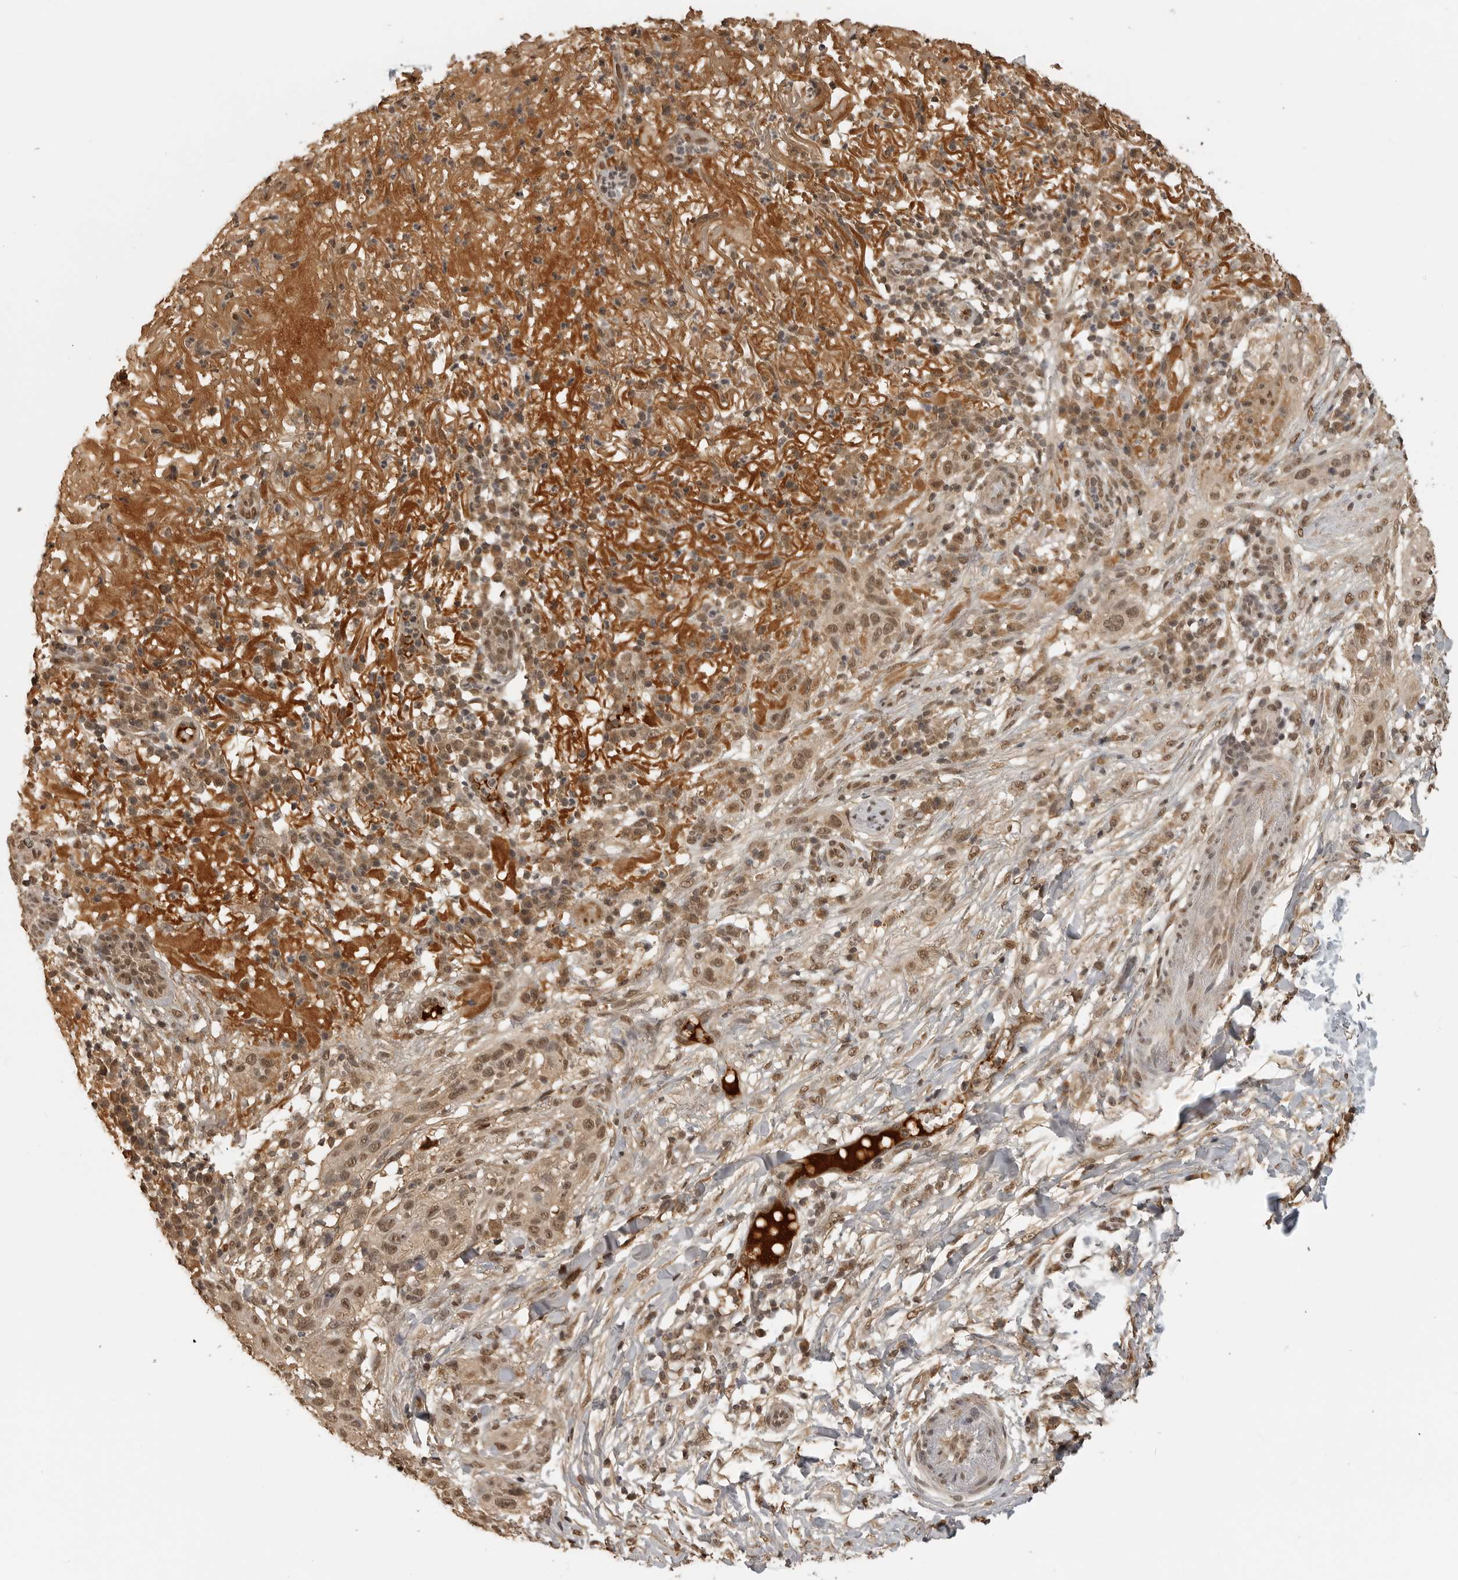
{"staining": {"intensity": "moderate", "quantity": ">75%", "location": "nuclear"}, "tissue": "skin cancer", "cell_type": "Tumor cells", "image_type": "cancer", "snomed": [{"axis": "morphology", "description": "Normal tissue, NOS"}, {"axis": "morphology", "description": "Squamous cell carcinoma, NOS"}, {"axis": "topography", "description": "Skin"}], "caption": "A brown stain highlights moderate nuclear positivity of a protein in skin cancer (squamous cell carcinoma) tumor cells. Immunohistochemistry stains the protein of interest in brown and the nuclei are stained blue.", "gene": "CLOCK", "patient": {"sex": "female", "age": 96}}